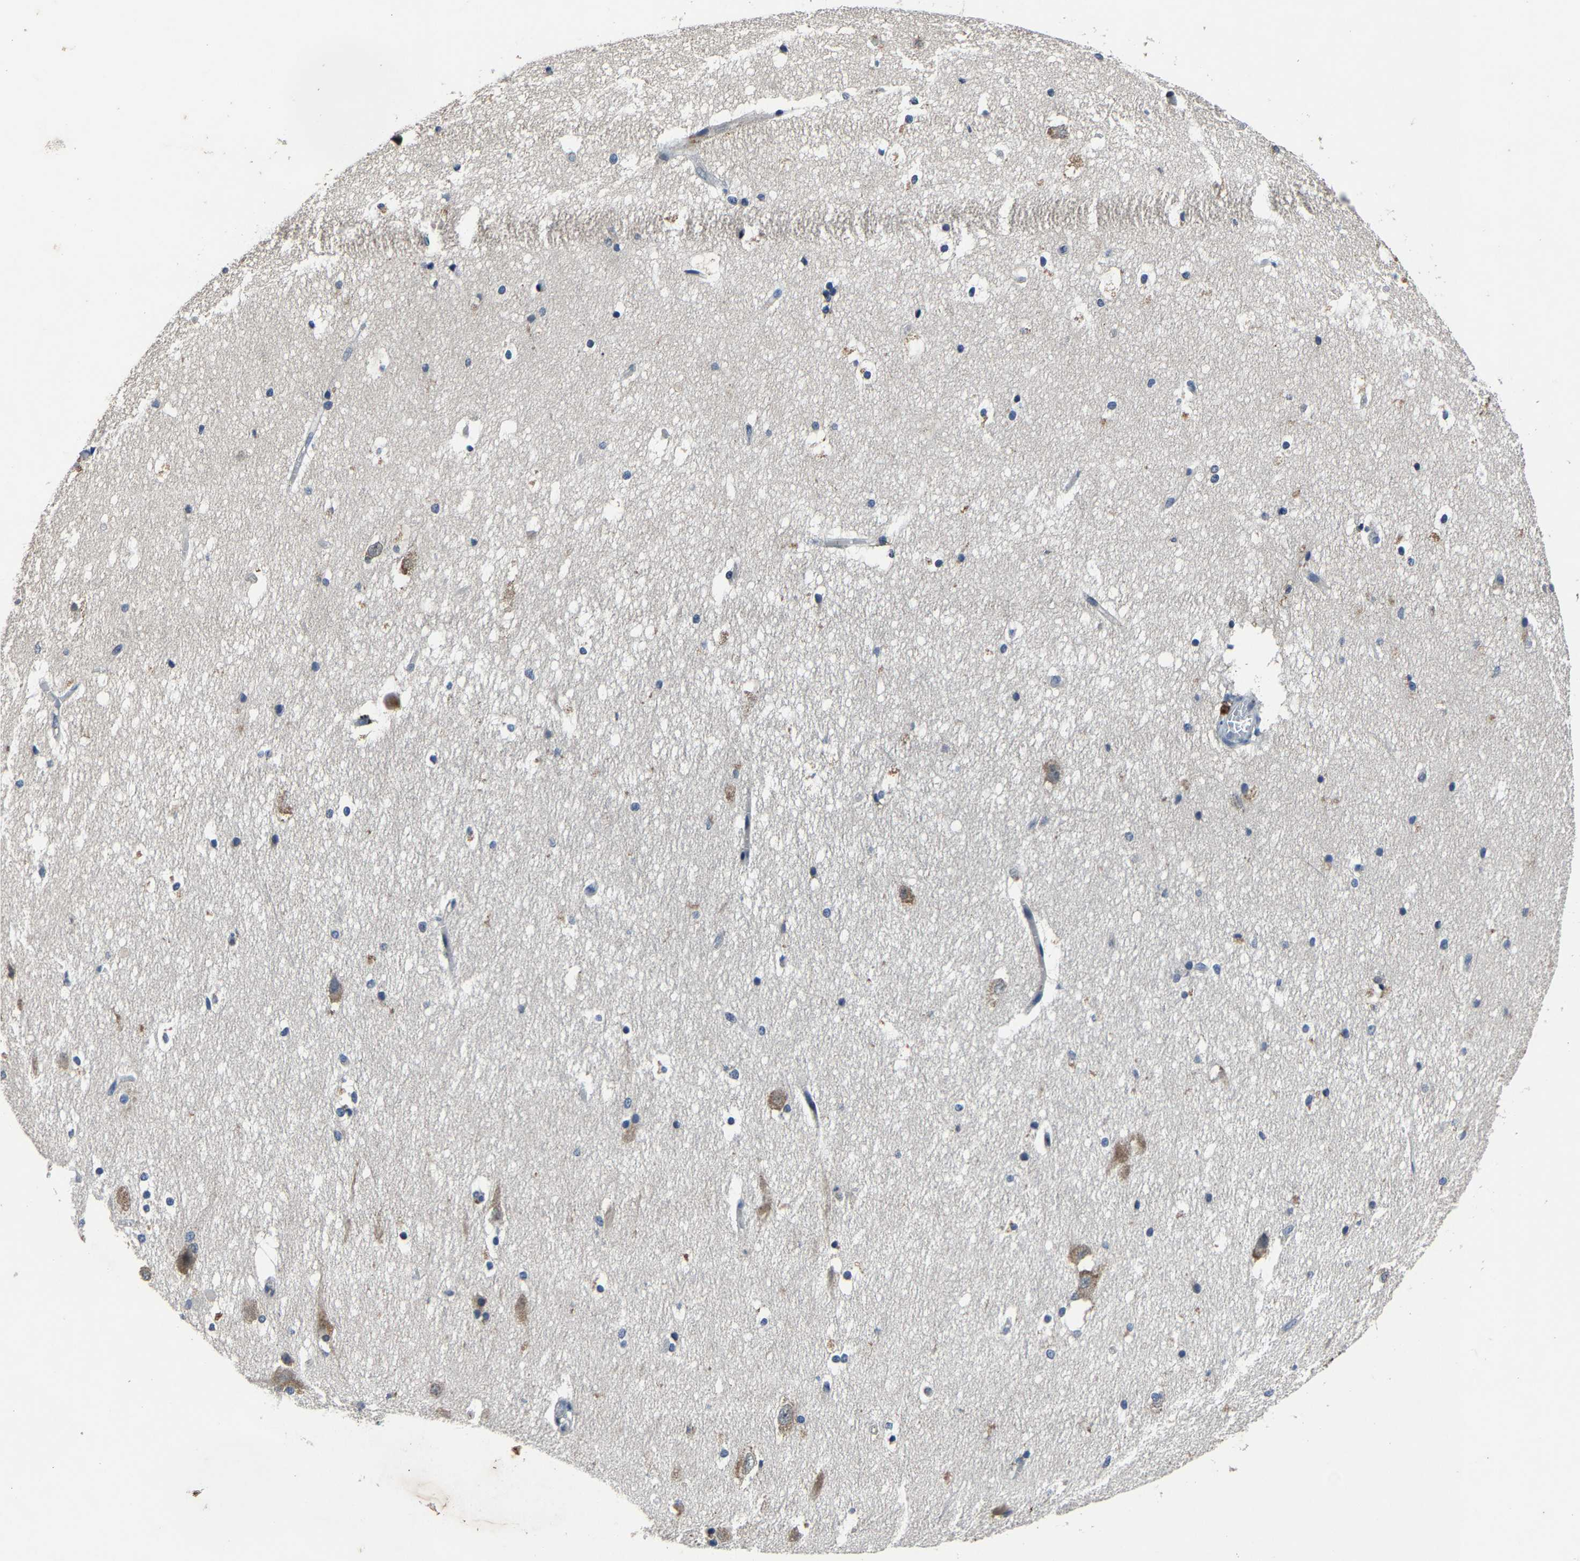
{"staining": {"intensity": "negative", "quantity": "none", "location": "none"}, "tissue": "hippocampus", "cell_type": "Glial cells", "image_type": "normal", "snomed": [{"axis": "morphology", "description": "Normal tissue, NOS"}, {"axis": "topography", "description": "Hippocampus"}], "caption": "IHC of benign human hippocampus displays no staining in glial cells. (Stains: DAB (3,3'-diaminobenzidine) immunohistochemistry with hematoxylin counter stain, Microscopy: brightfield microscopy at high magnification).", "gene": "PCNX2", "patient": {"sex": "female", "age": 19}}